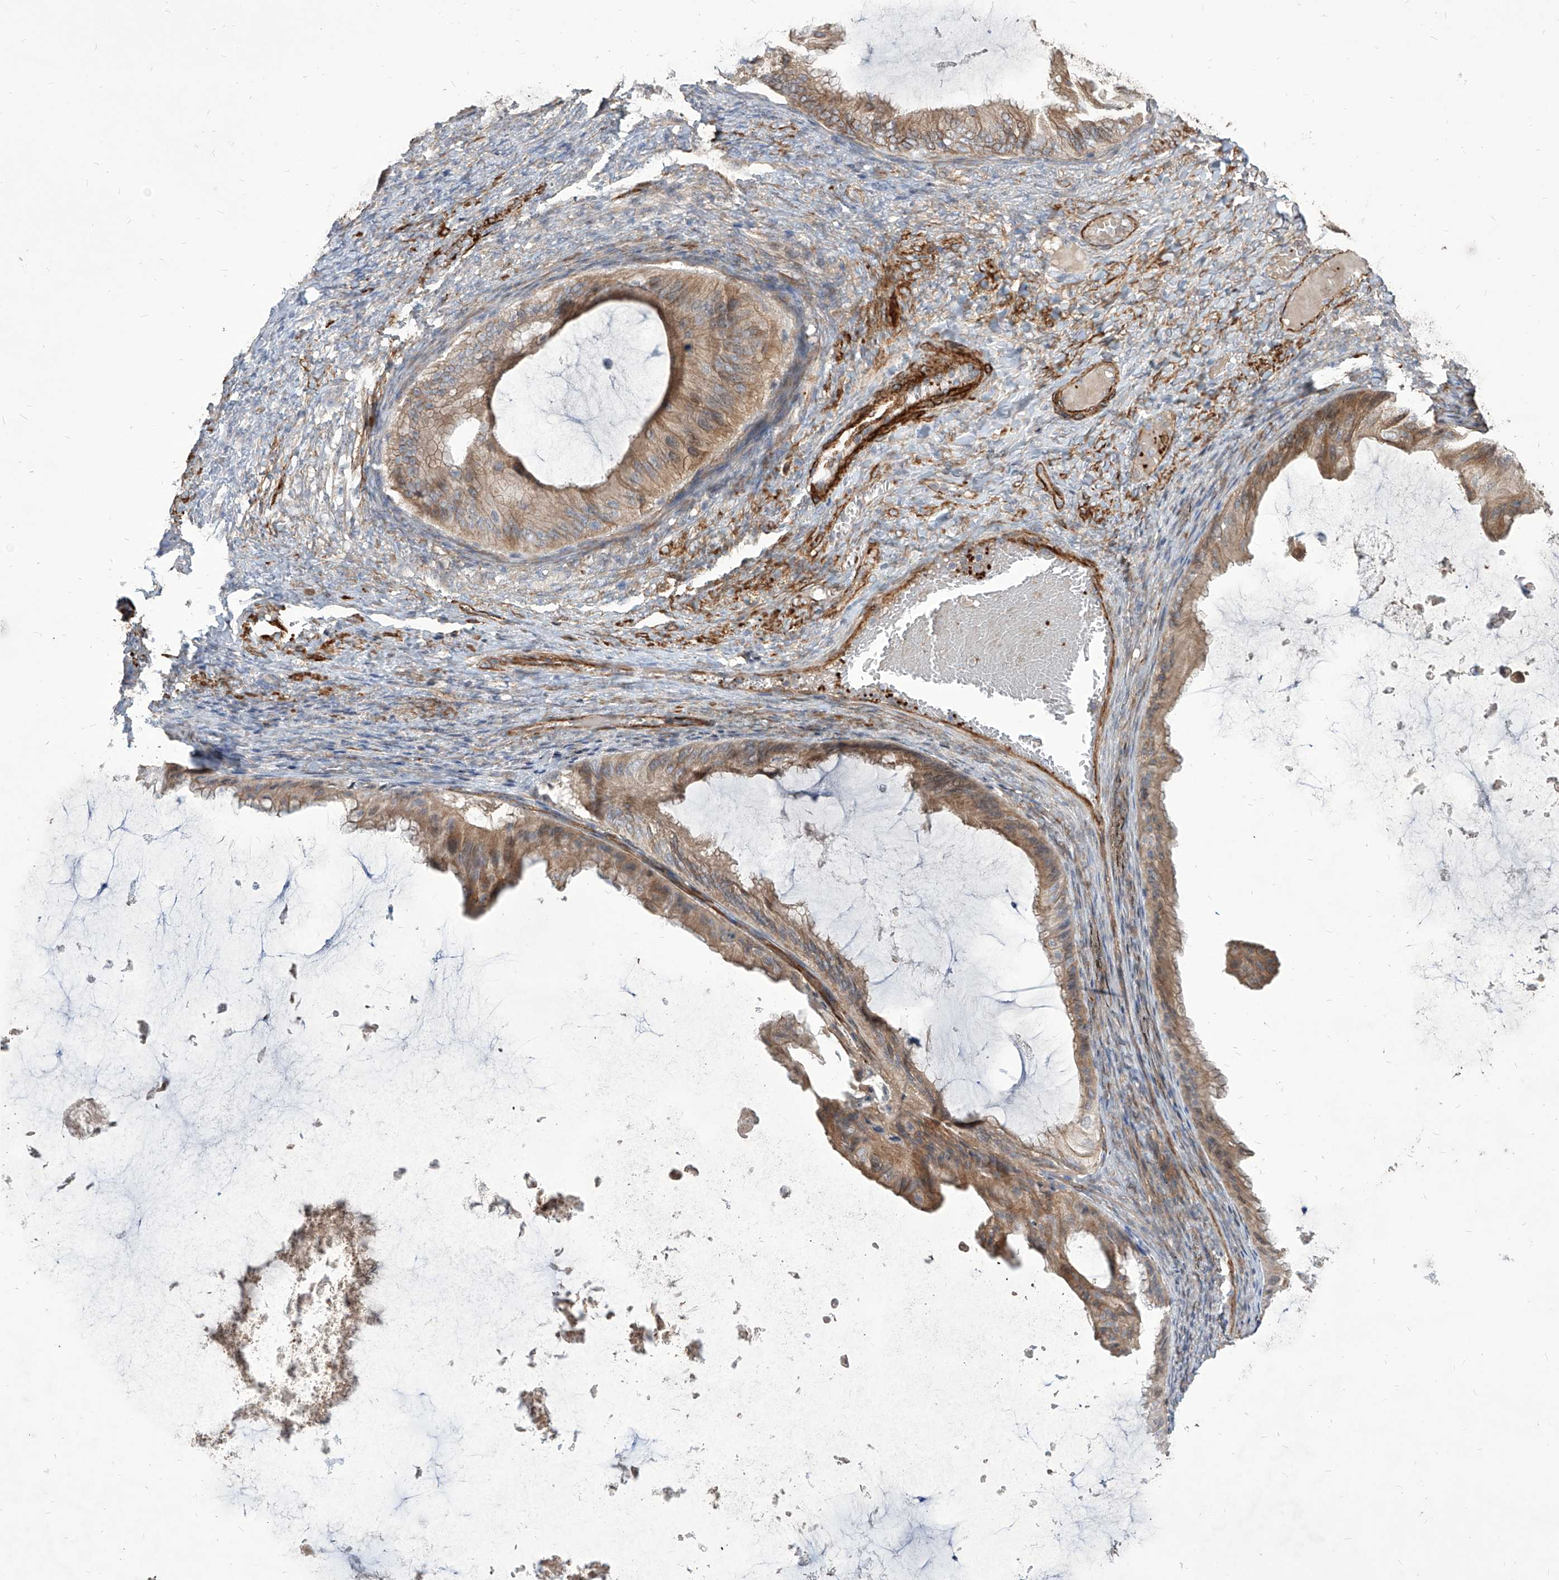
{"staining": {"intensity": "moderate", "quantity": ">75%", "location": "cytoplasmic/membranous"}, "tissue": "ovarian cancer", "cell_type": "Tumor cells", "image_type": "cancer", "snomed": [{"axis": "morphology", "description": "Cystadenocarcinoma, mucinous, NOS"}, {"axis": "topography", "description": "Ovary"}], "caption": "High-magnification brightfield microscopy of mucinous cystadenocarcinoma (ovarian) stained with DAB (3,3'-diaminobenzidine) (brown) and counterstained with hematoxylin (blue). tumor cells exhibit moderate cytoplasmic/membranous staining is present in about>75% of cells.", "gene": "FAM83B", "patient": {"sex": "female", "age": 61}}